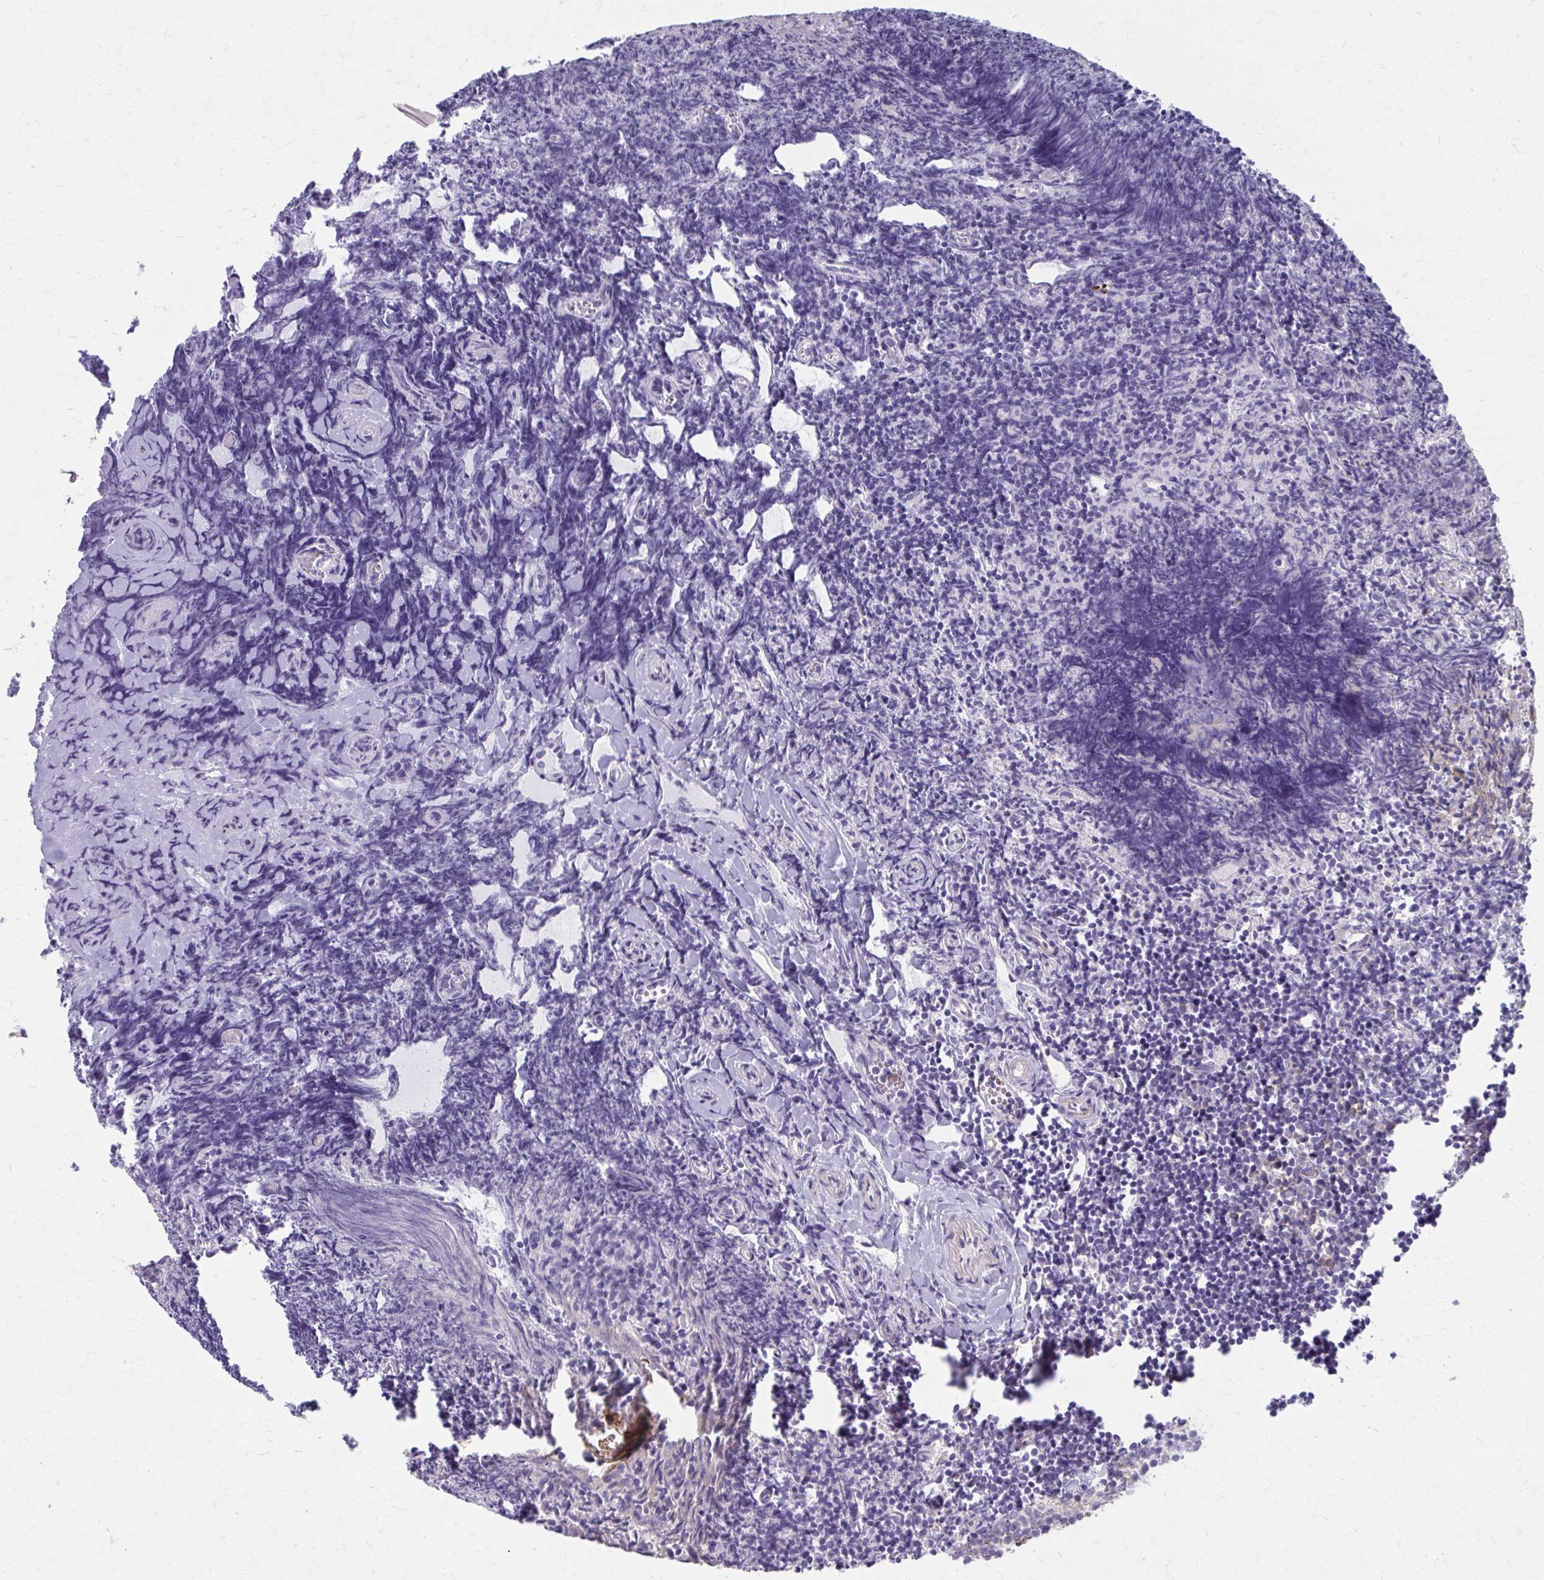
{"staining": {"intensity": "negative", "quantity": "none", "location": "none"}, "tissue": "tonsil", "cell_type": "Germinal center cells", "image_type": "normal", "snomed": [{"axis": "morphology", "description": "Normal tissue, NOS"}, {"axis": "topography", "description": "Tonsil"}], "caption": "Germinal center cells show no significant protein positivity in benign tonsil. (Brightfield microscopy of DAB (3,3'-diaminobenzidine) IHC at high magnification).", "gene": "MMP14", "patient": {"sex": "female", "age": 10}}